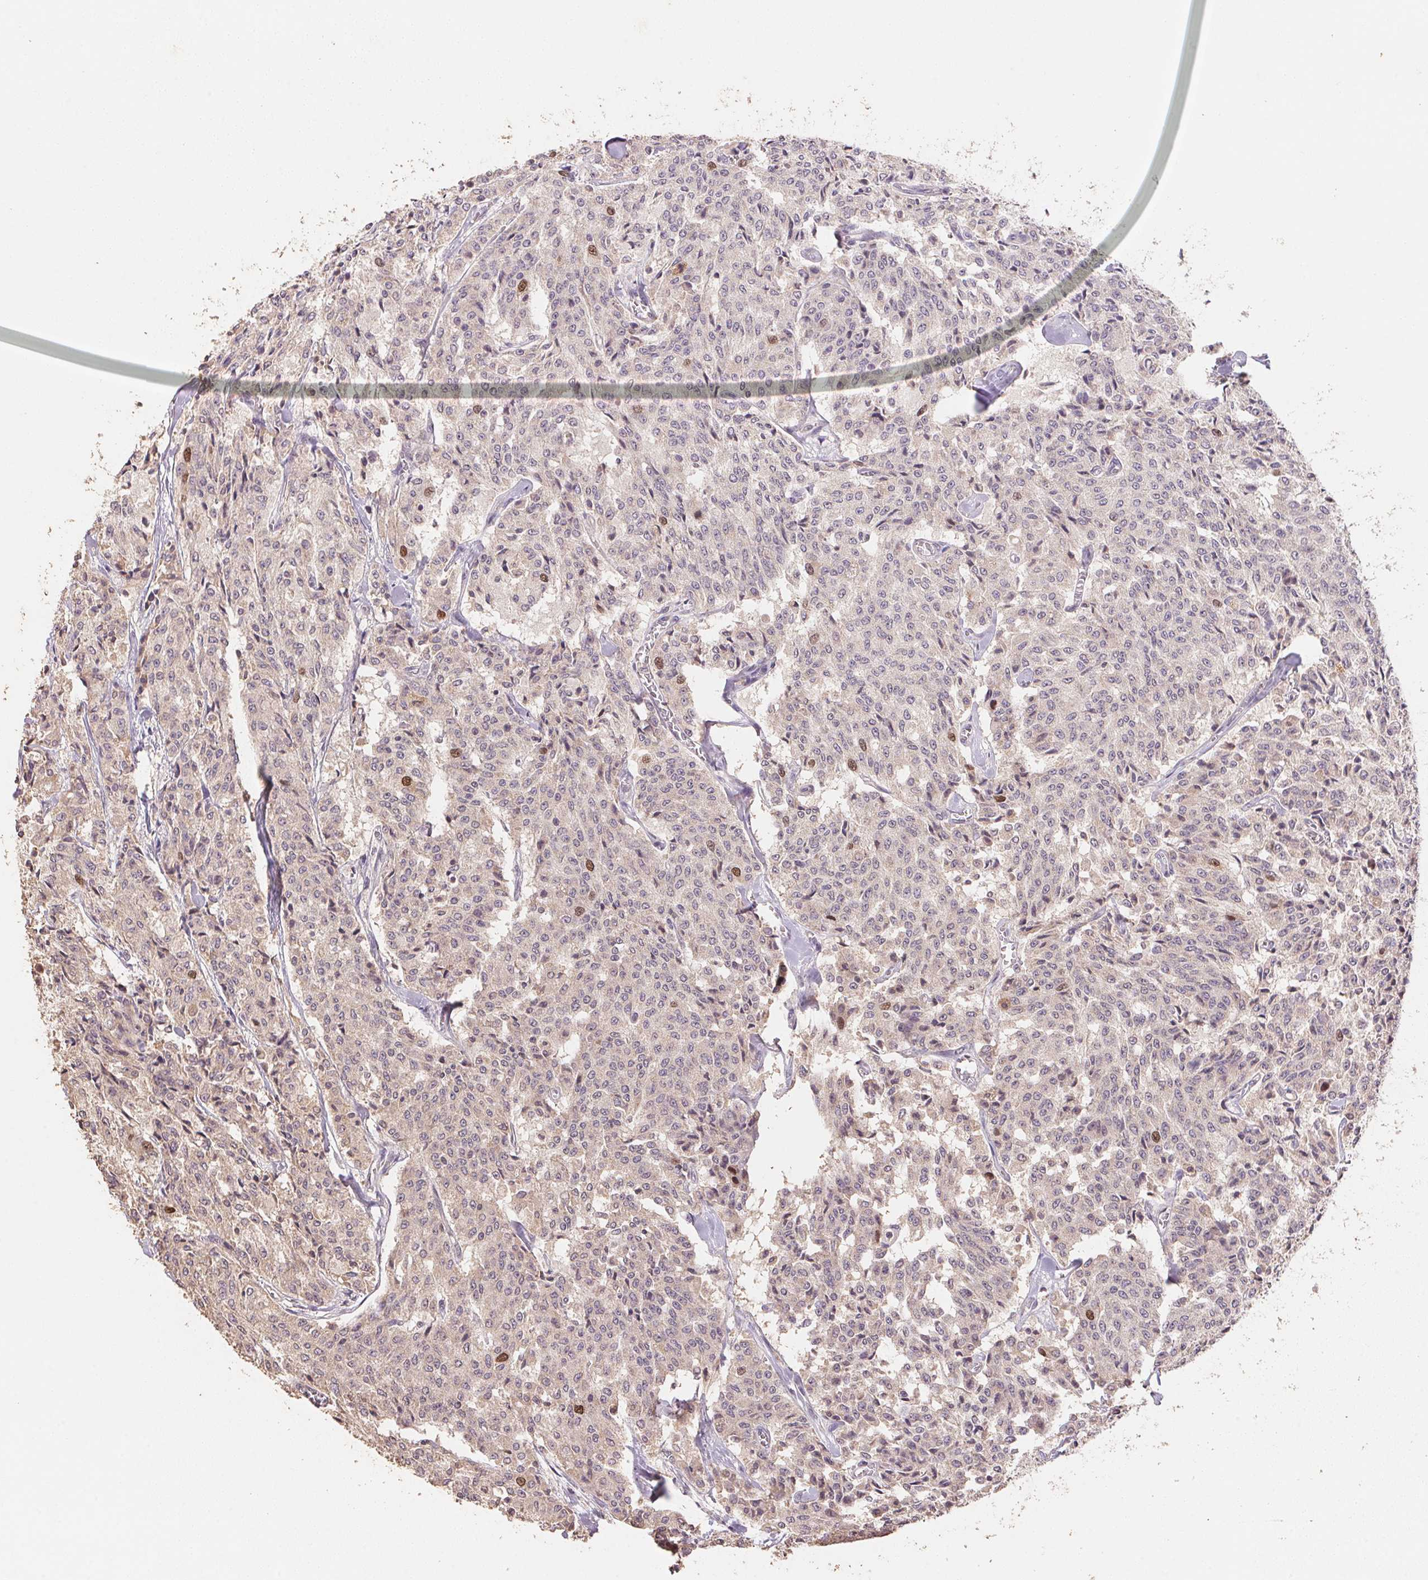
{"staining": {"intensity": "strong", "quantity": "<25%", "location": "nuclear"}, "tissue": "carcinoid", "cell_type": "Tumor cells", "image_type": "cancer", "snomed": [{"axis": "morphology", "description": "Carcinoid, malignant, NOS"}, {"axis": "topography", "description": "Lung"}], "caption": "Protein analysis of carcinoid tissue reveals strong nuclear expression in about <25% of tumor cells.", "gene": "CENPF", "patient": {"sex": "male", "age": 71}}